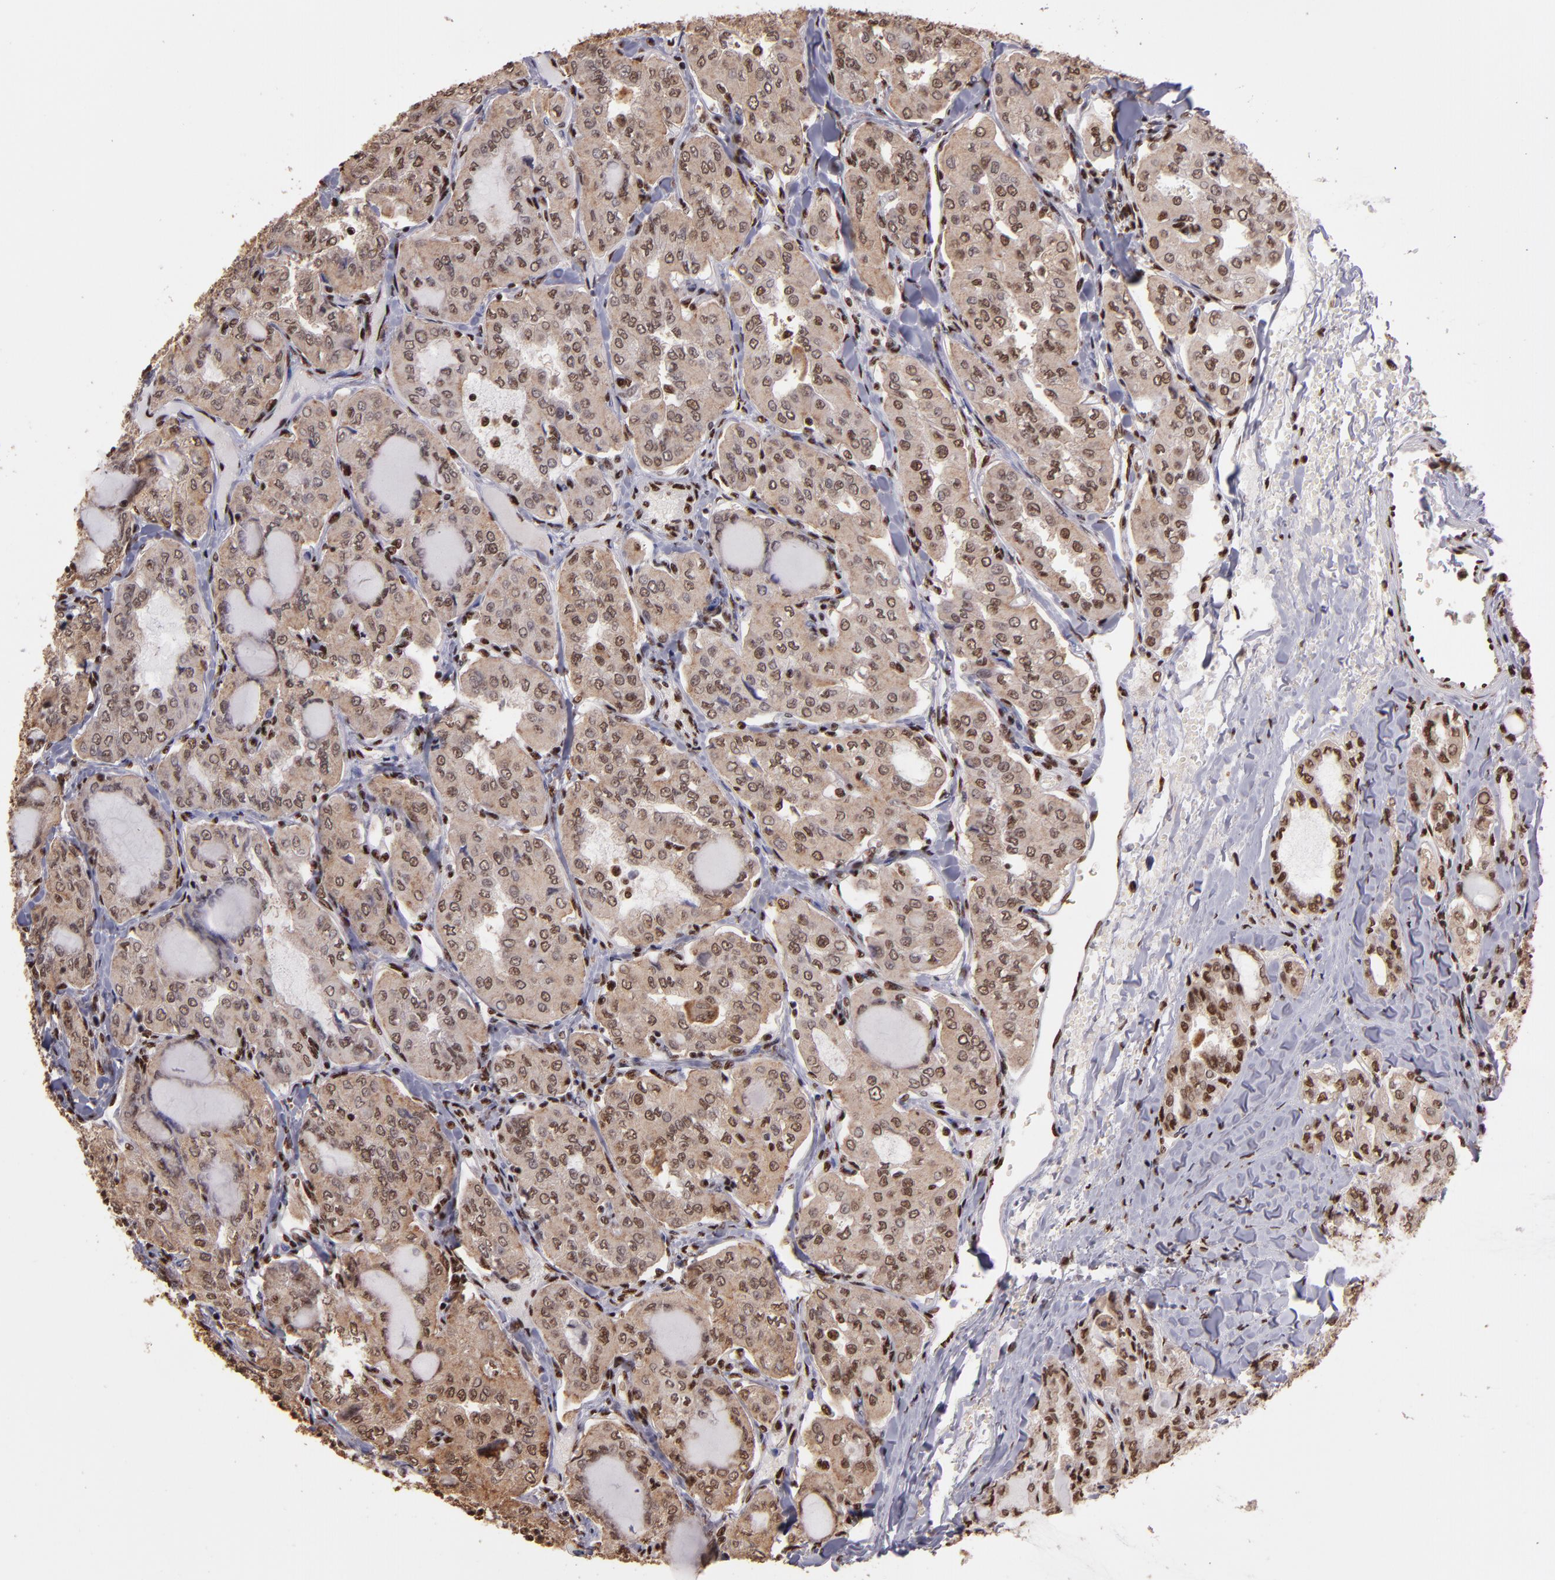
{"staining": {"intensity": "weak", "quantity": ">75%", "location": "cytoplasmic/membranous,nuclear"}, "tissue": "thyroid cancer", "cell_type": "Tumor cells", "image_type": "cancer", "snomed": [{"axis": "morphology", "description": "Papillary adenocarcinoma, NOS"}, {"axis": "topography", "description": "Thyroid gland"}], "caption": "Protein staining shows weak cytoplasmic/membranous and nuclear staining in about >75% of tumor cells in thyroid cancer. (IHC, brightfield microscopy, high magnification).", "gene": "SP1", "patient": {"sex": "male", "age": 20}}